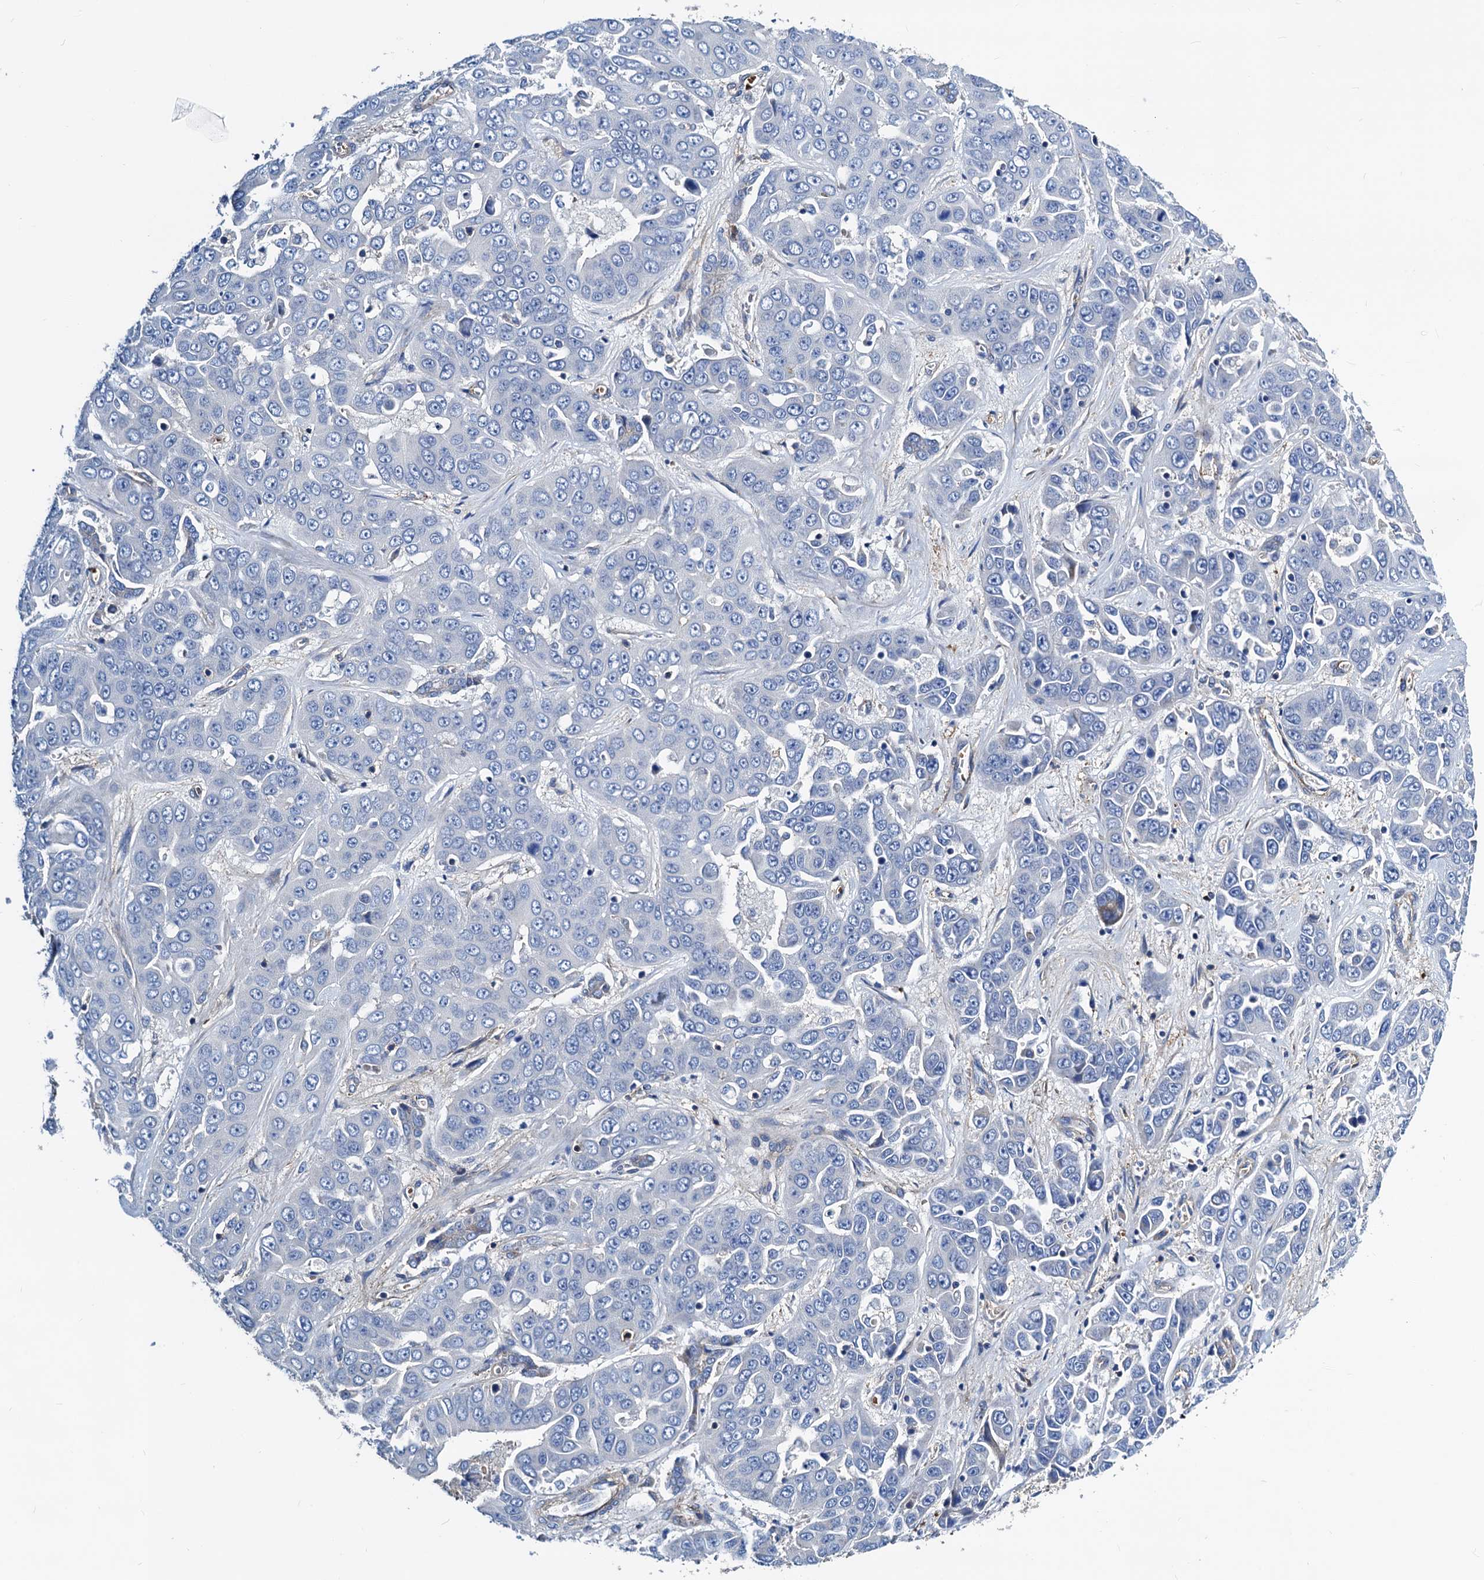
{"staining": {"intensity": "negative", "quantity": "none", "location": "none"}, "tissue": "liver cancer", "cell_type": "Tumor cells", "image_type": "cancer", "snomed": [{"axis": "morphology", "description": "Cholangiocarcinoma"}, {"axis": "topography", "description": "Liver"}], "caption": "Liver cancer stained for a protein using immunohistochemistry displays no staining tumor cells.", "gene": "GCOM1", "patient": {"sex": "female", "age": 52}}